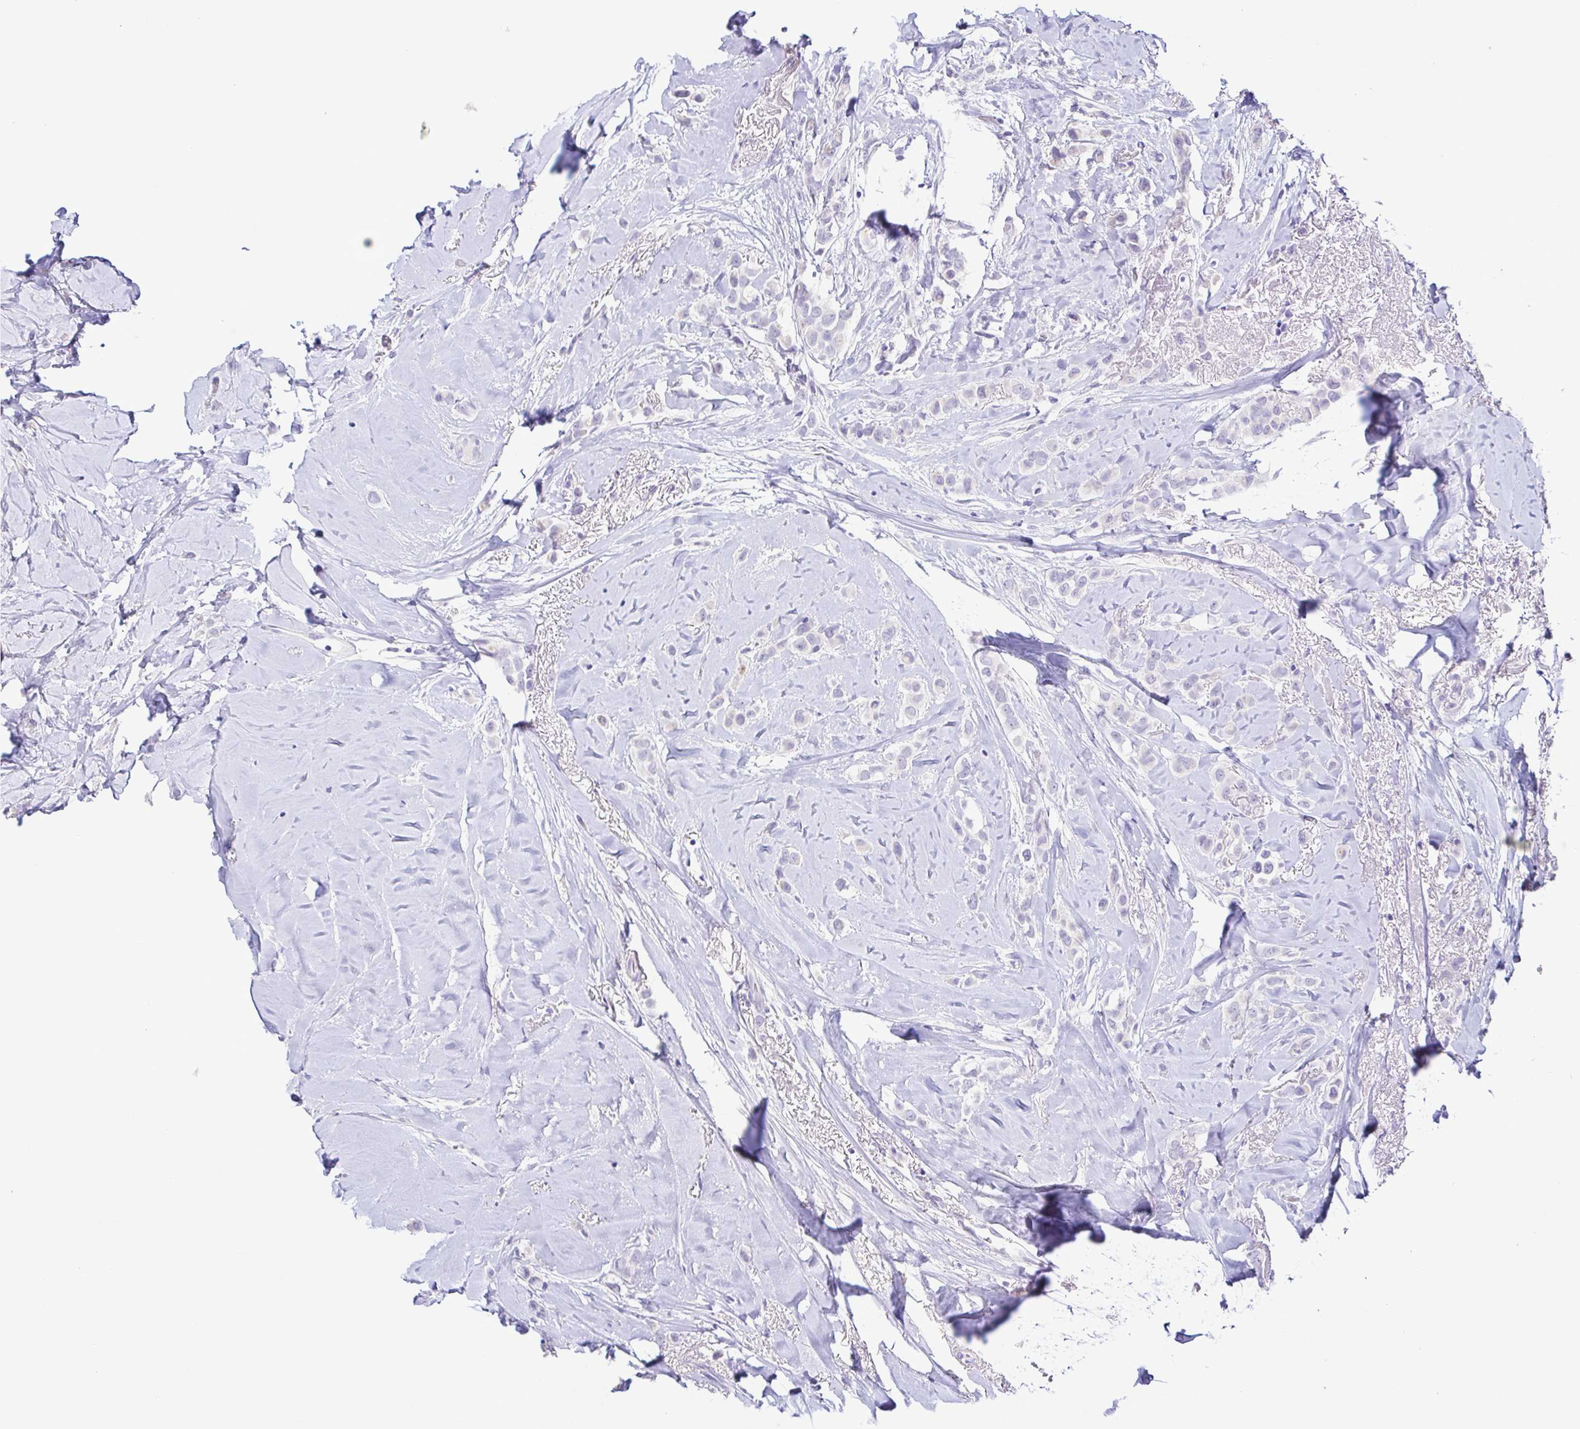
{"staining": {"intensity": "negative", "quantity": "none", "location": "none"}, "tissue": "breast cancer", "cell_type": "Tumor cells", "image_type": "cancer", "snomed": [{"axis": "morphology", "description": "Lobular carcinoma"}, {"axis": "topography", "description": "Breast"}], "caption": "A micrograph of human breast lobular carcinoma is negative for staining in tumor cells. (DAB immunohistochemistry (IHC) with hematoxylin counter stain).", "gene": "TERT", "patient": {"sex": "female", "age": 66}}